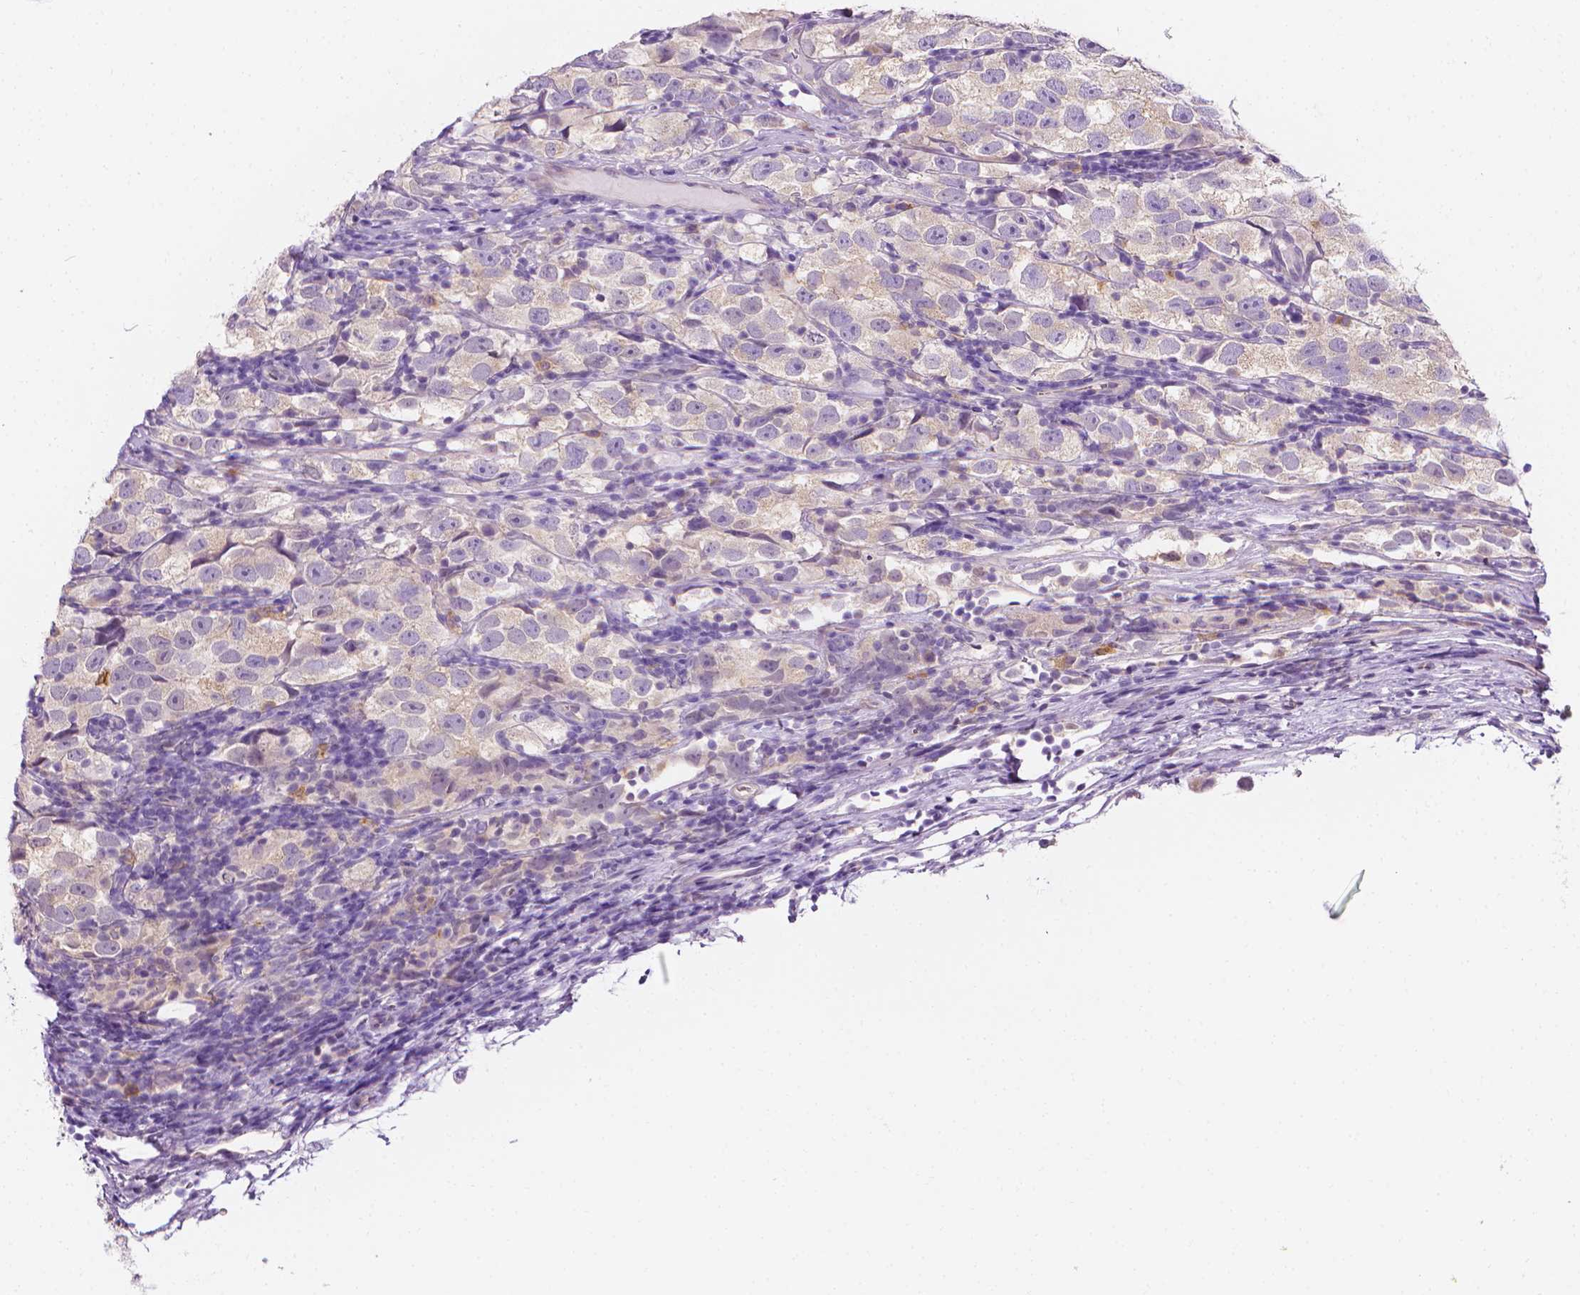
{"staining": {"intensity": "weak", "quantity": ">75%", "location": "cytoplasmic/membranous"}, "tissue": "testis cancer", "cell_type": "Tumor cells", "image_type": "cancer", "snomed": [{"axis": "morphology", "description": "Seminoma, NOS"}, {"axis": "topography", "description": "Testis"}], "caption": "The image shows immunohistochemical staining of testis cancer. There is weak cytoplasmic/membranous expression is present in about >75% of tumor cells. The protein is shown in brown color, while the nuclei are stained blue.", "gene": "FASN", "patient": {"sex": "male", "age": 26}}